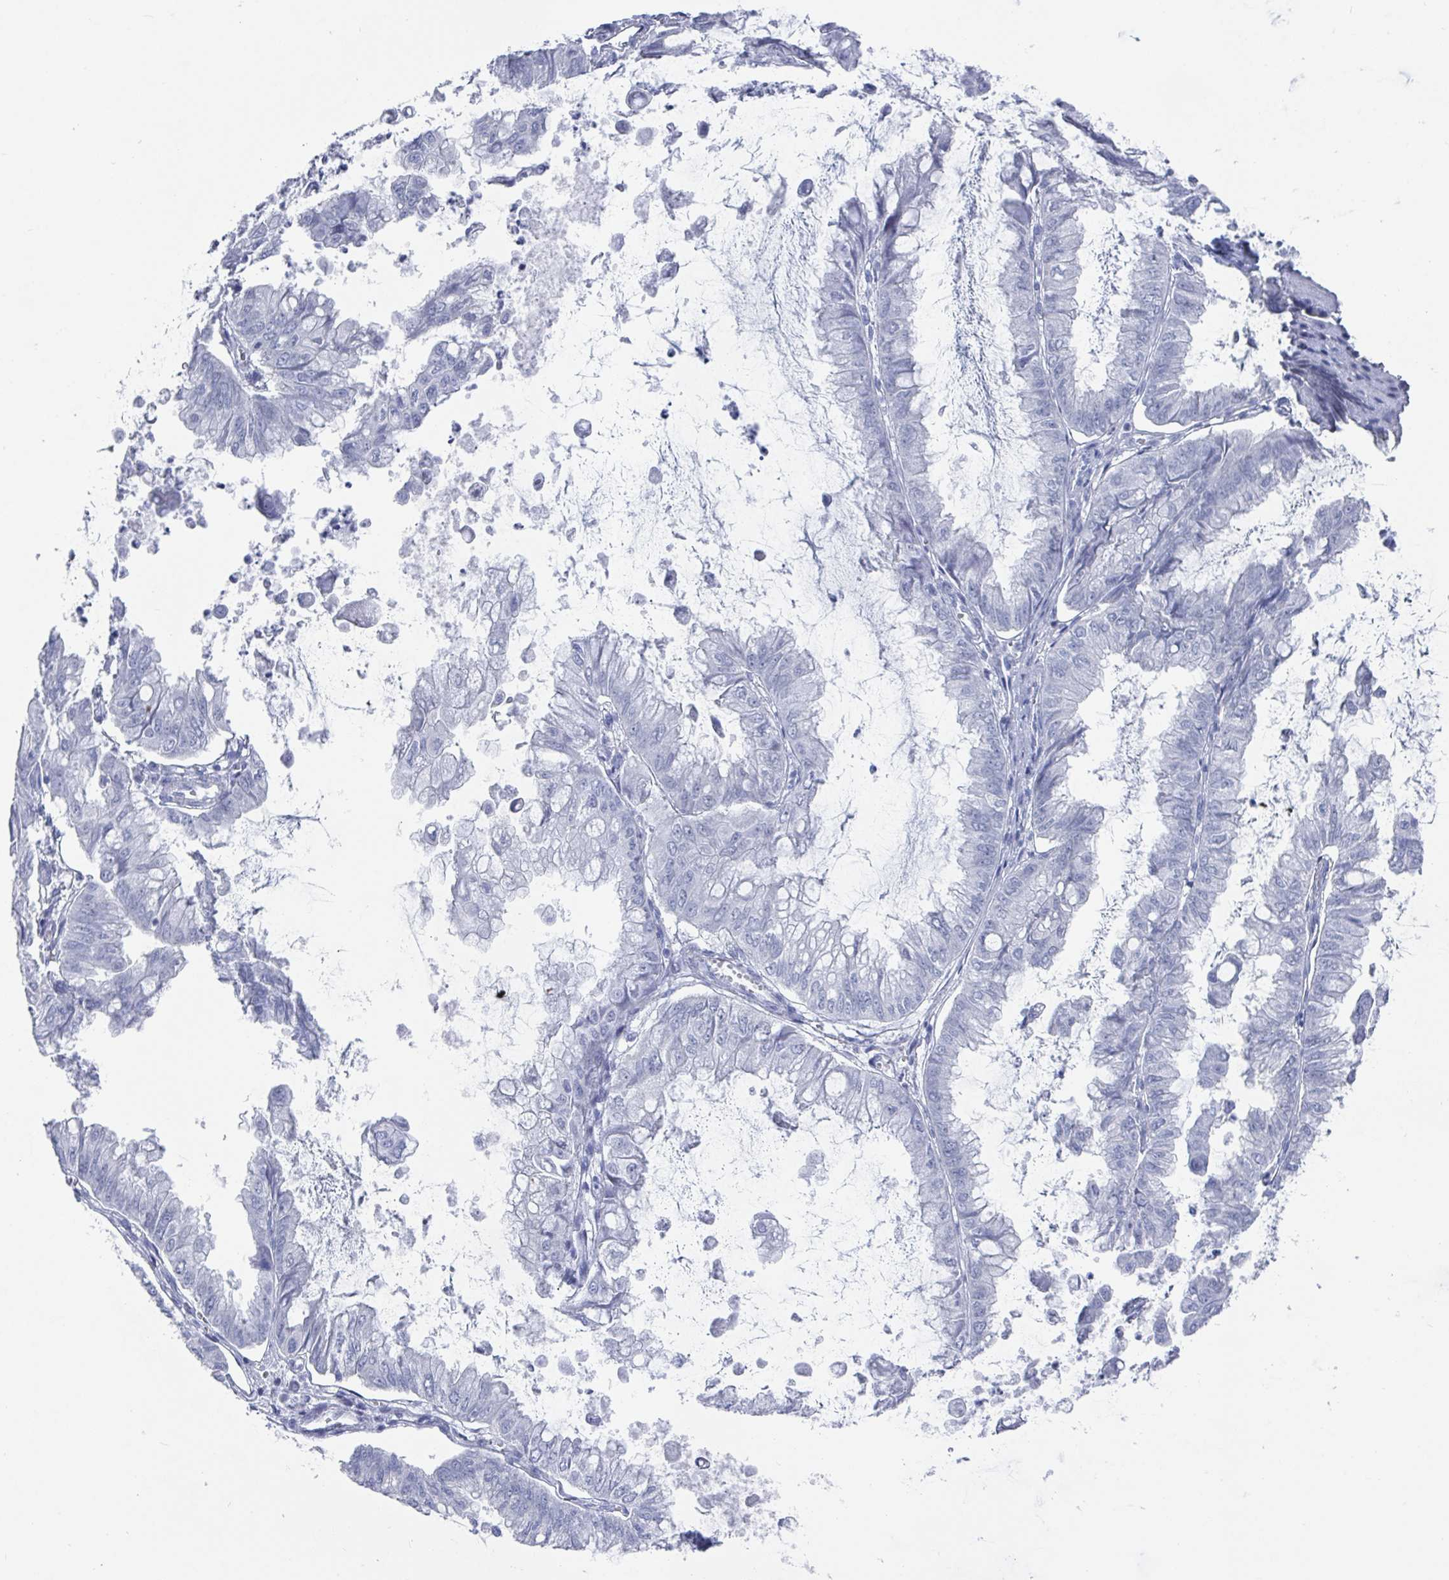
{"staining": {"intensity": "negative", "quantity": "none", "location": "none"}, "tissue": "stomach cancer", "cell_type": "Tumor cells", "image_type": "cancer", "snomed": [{"axis": "morphology", "description": "Adenocarcinoma, NOS"}, {"axis": "topography", "description": "Stomach, upper"}], "caption": "Immunohistochemical staining of adenocarcinoma (stomach) shows no significant staining in tumor cells.", "gene": "CAMKV", "patient": {"sex": "male", "age": 80}}